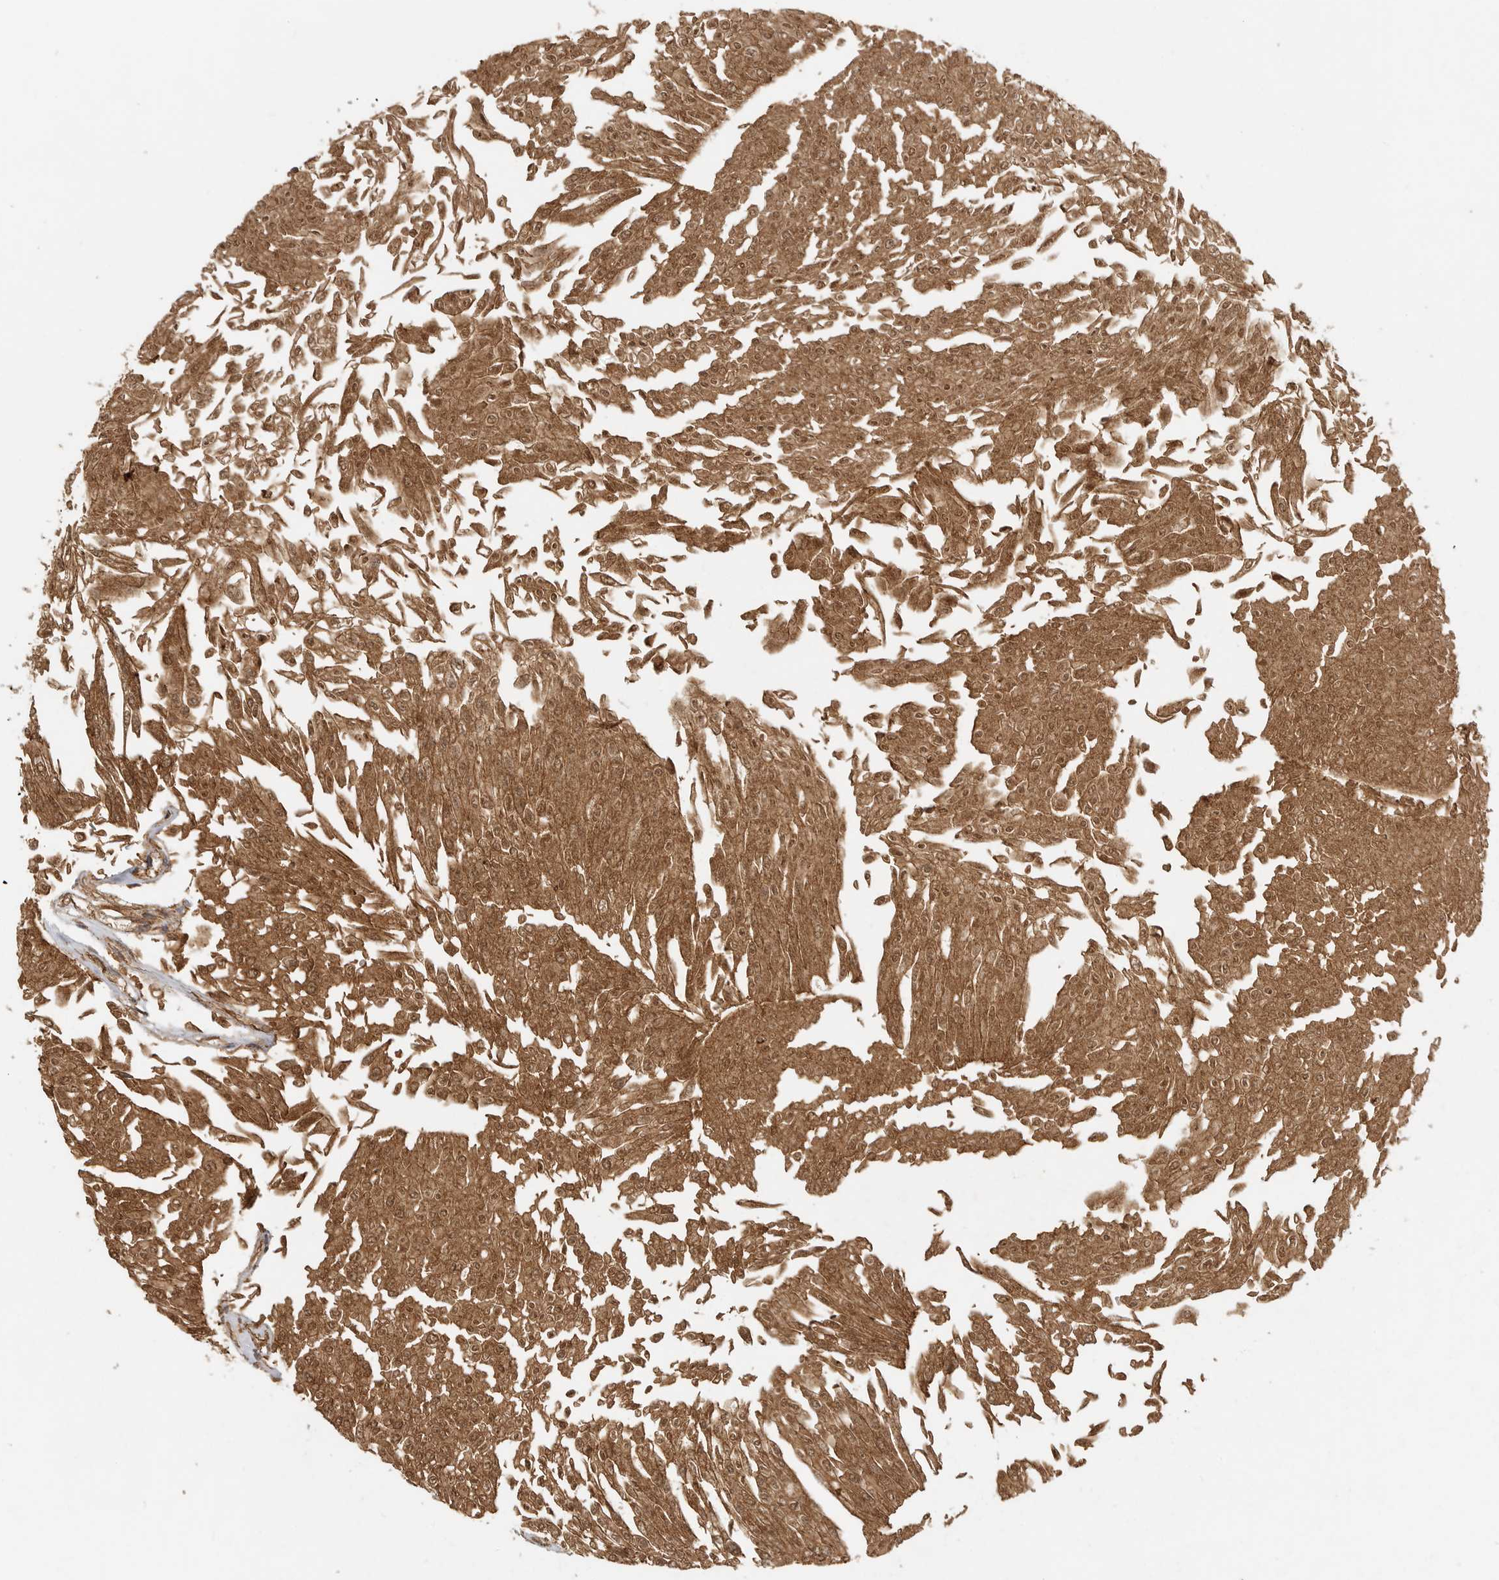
{"staining": {"intensity": "moderate", "quantity": ">75%", "location": "cytoplasmic/membranous,nuclear"}, "tissue": "urothelial cancer", "cell_type": "Tumor cells", "image_type": "cancer", "snomed": [{"axis": "morphology", "description": "Urothelial carcinoma, Low grade"}, {"axis": "topography", "description": "Urinary bladder"}], "caption": "This micrograph displays low-grade urothelial carcinoma stained with immunohistochemistry to label a protein in brown. The cytoplasmic/membranous and nuclear of tumor cells show moderate positivity for the protein. Nuclei are counter-stained blue.", "gene": "ICOSLG", "patient": {"sex": "male", "age": 67}}